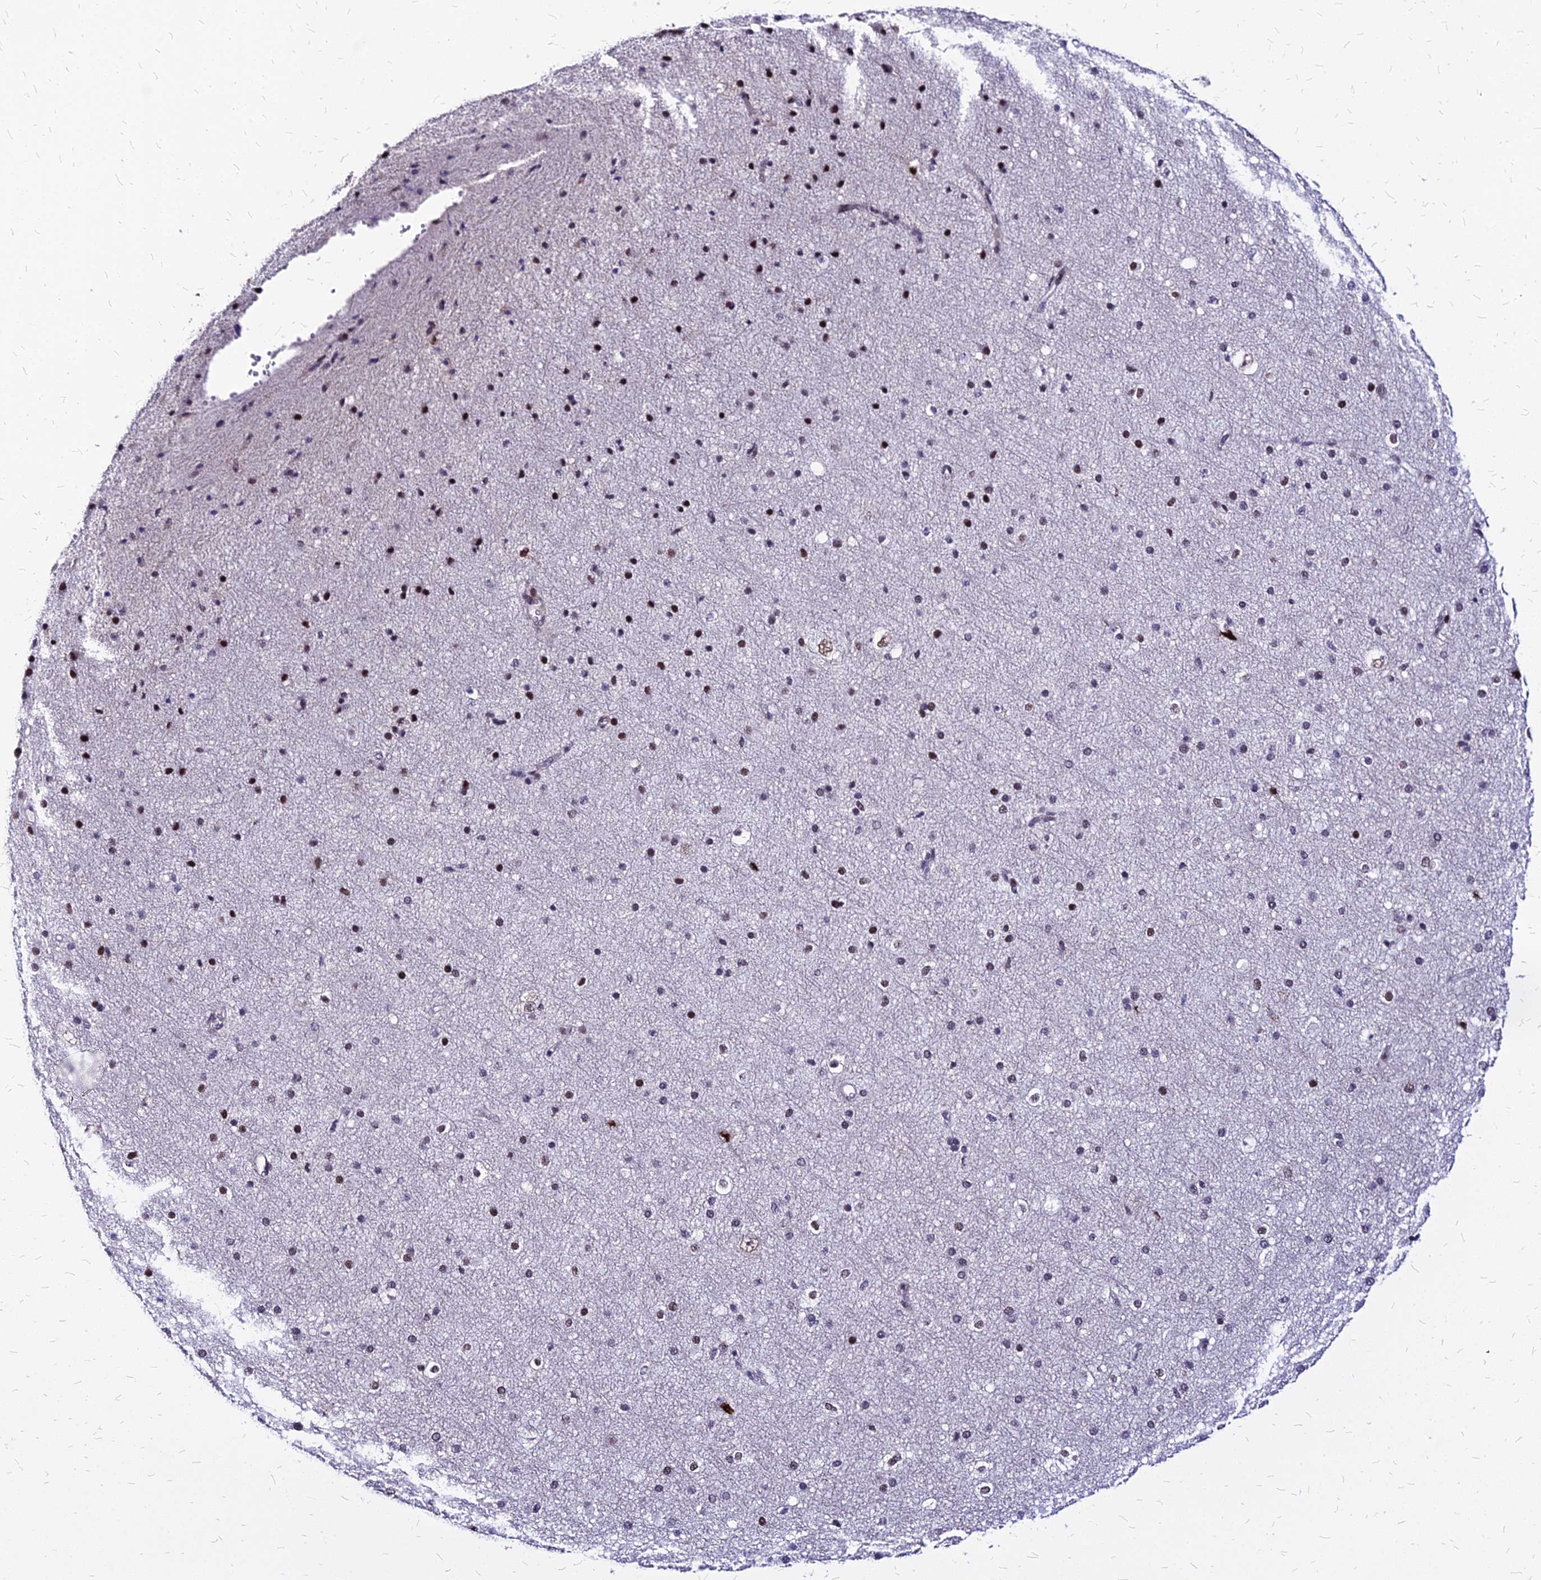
{"staining": {"intensity": "moderate", "quantity": "<25%", "location": "nuclear"}, "tissue": "cerebral cortex", "cell_type": "Endothelial cells", "image_type": "normal", "snomed": [{"axis": "morphology", "description": "Normal tissue, NOS"}, {"axis": "morphology", "description": "Developmental malformation"}, {"axis": "topography", "description": "Cerebral cortex"}], "caption": "IHC photomicrograph of unremarkable cerebral cortex stained for a protein (brown), which exhibits low levels of moderate nuclear staining in about <25% of endothelial cells.", "gene": "FDX2", "patient": {"sex": "female", "age": 30}}